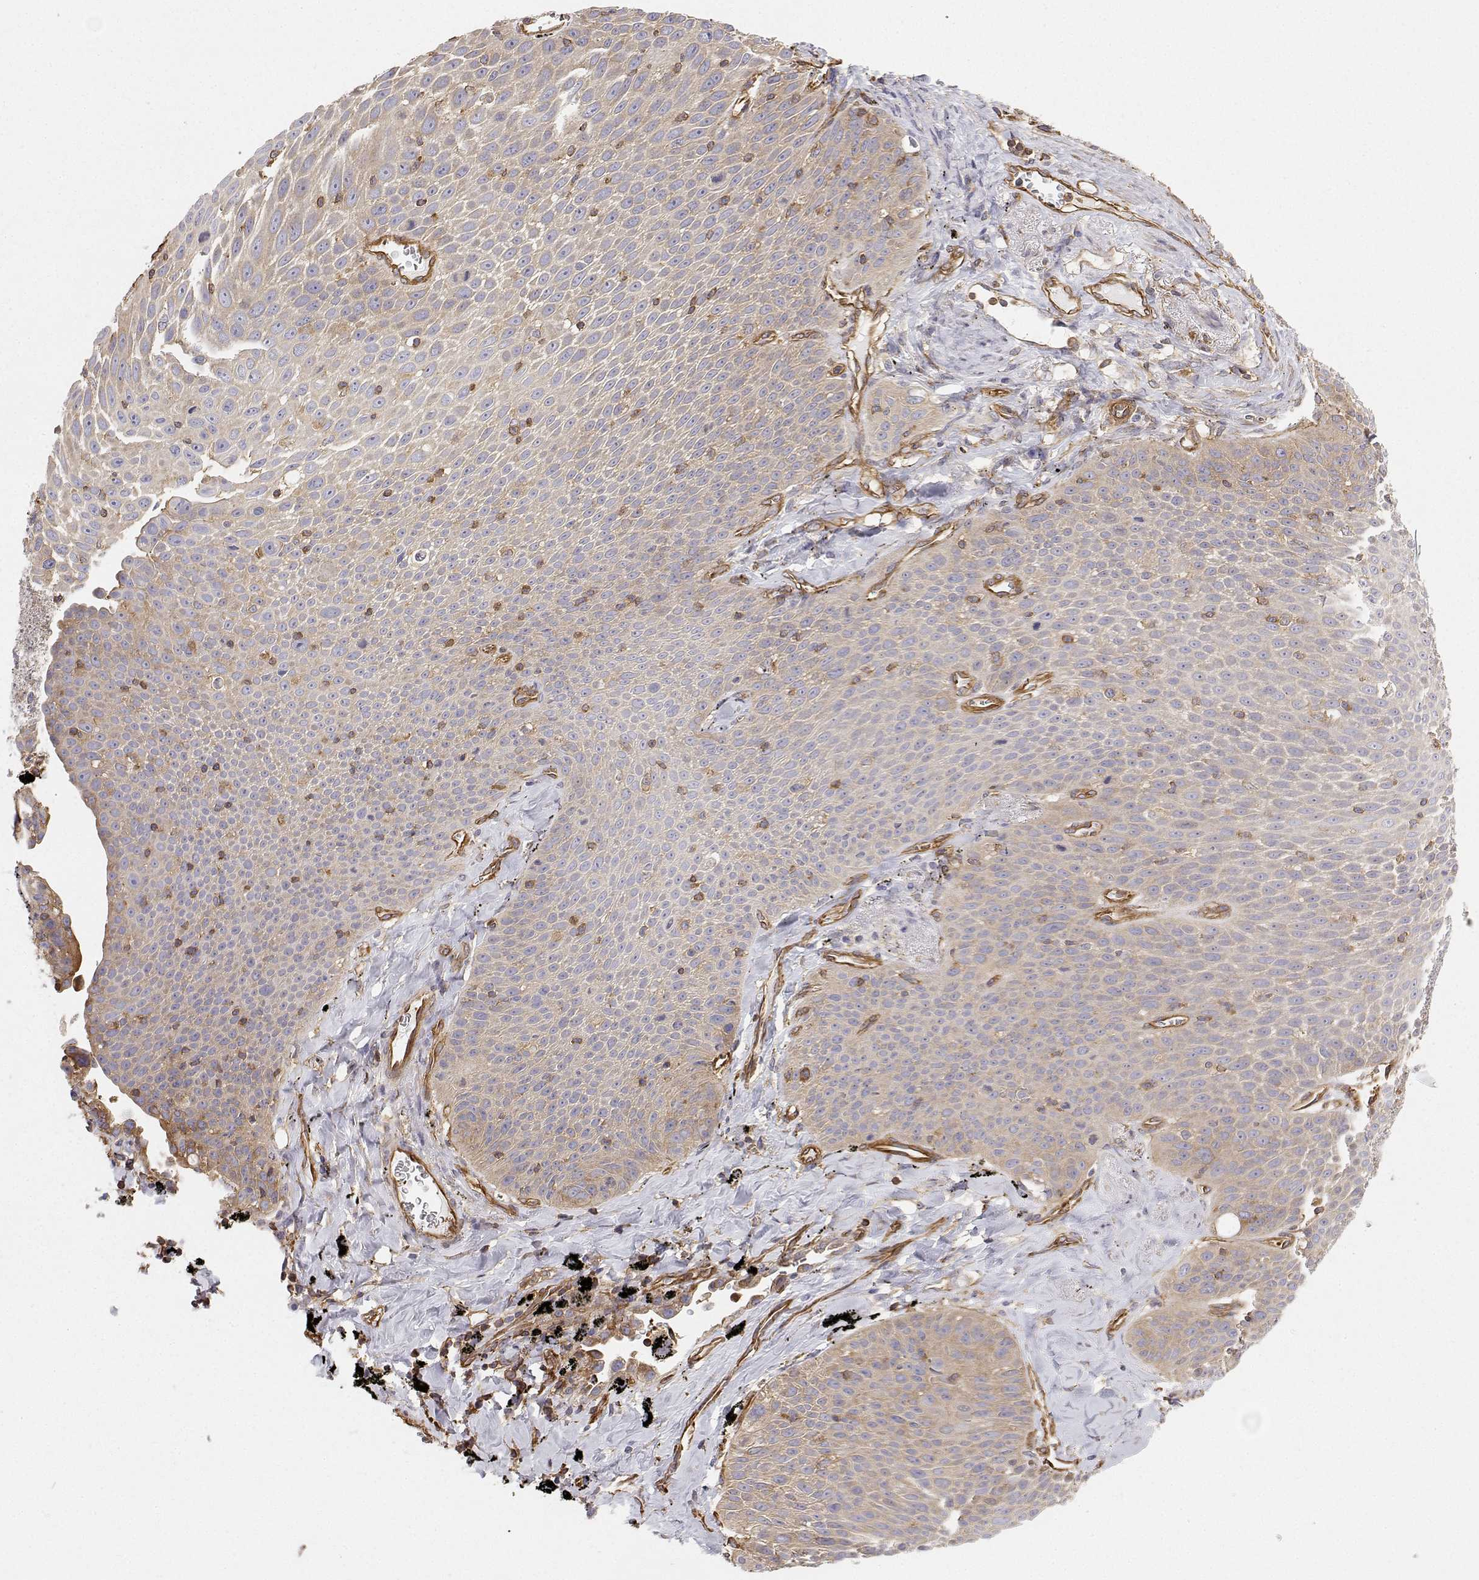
{"staining": {"intensity": "weak", "quantity": "<25%", "location": "cytoplasmic/membranous"}, "tissue": "lung cancer", "cell_type": "Tumor cells", "image_type": "cancer", "snomed": [{"axis": "morphology", "description": "Squamous cell carcinoma, NOS"}, {"axis": "morphology", "description": "Squamous cell carcinoma, metastatic, NOS"}, {"axis": "topography", "description": "Lymph node"}, {"axis": "topography", "description": "Lung"}], "caption": "An image of lung squamous cell carcinoma stained for a protein reveals no brown staining in tumor cells. (DAB (3,3'-diaminobenzidine) immunohistochemistry (IHC) with hematoxylin counter stain).", "gene": "MYH9", "patient": {"sex": "female", "age": 62}}